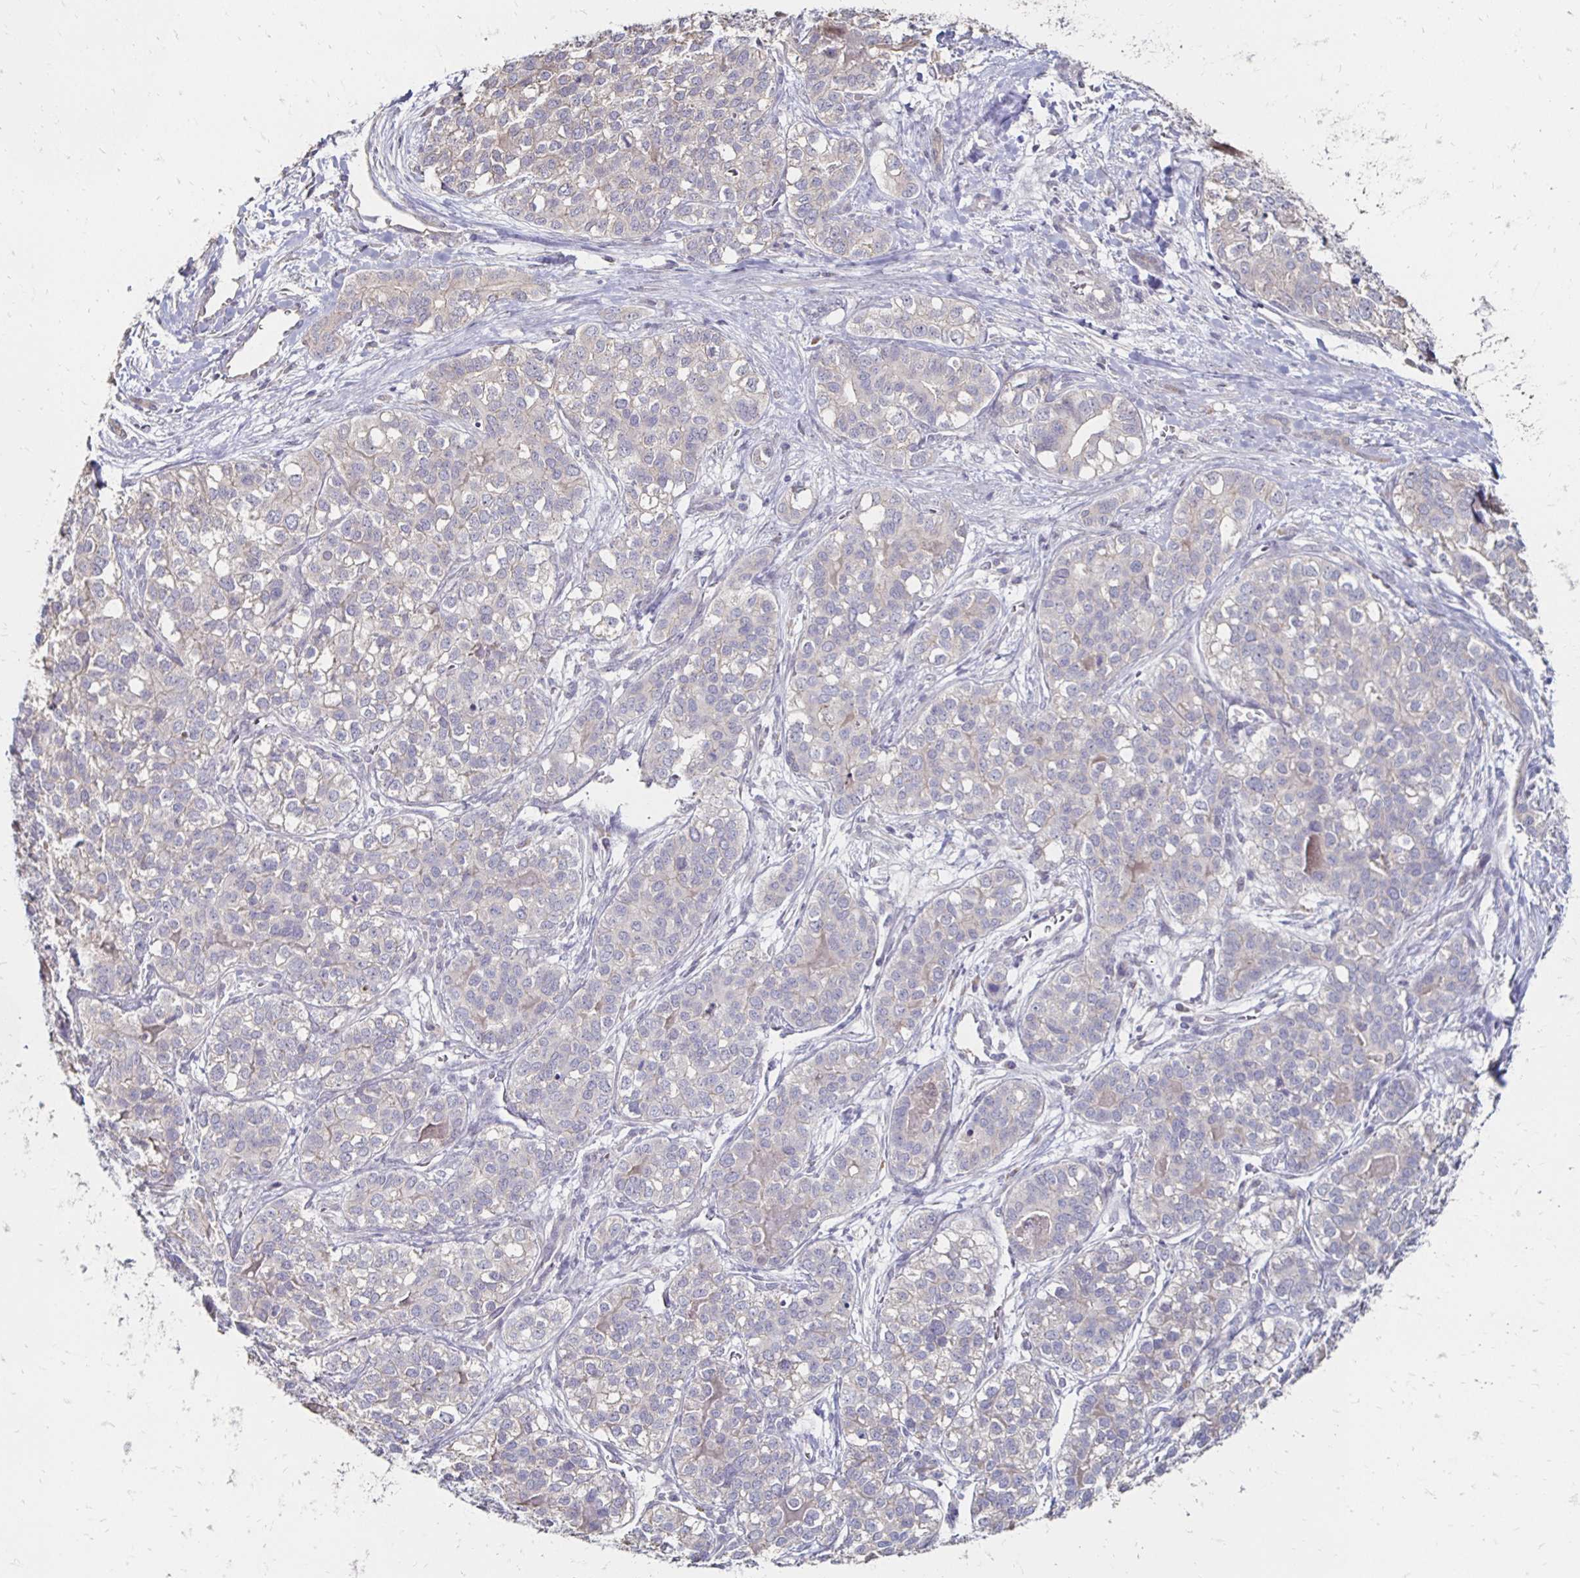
{"staining": {"intensity": "negative", "quantity": "none", "location": "none"}, "tissue": "liver cancer", "cell_type": "Tumor cells", "image_type": "cancer", "snomed": [{"axis": "morphology", "description": "Cholangiocarcinoma"}, {"axis": "topography", "description": "Liver"}], "caption": "Immunohistochemical staining of human liver cancer demonstrates no significant staining in tumor cells.", "gene": "ZNF727", "patient": {"sex": "male", "age": 56}}